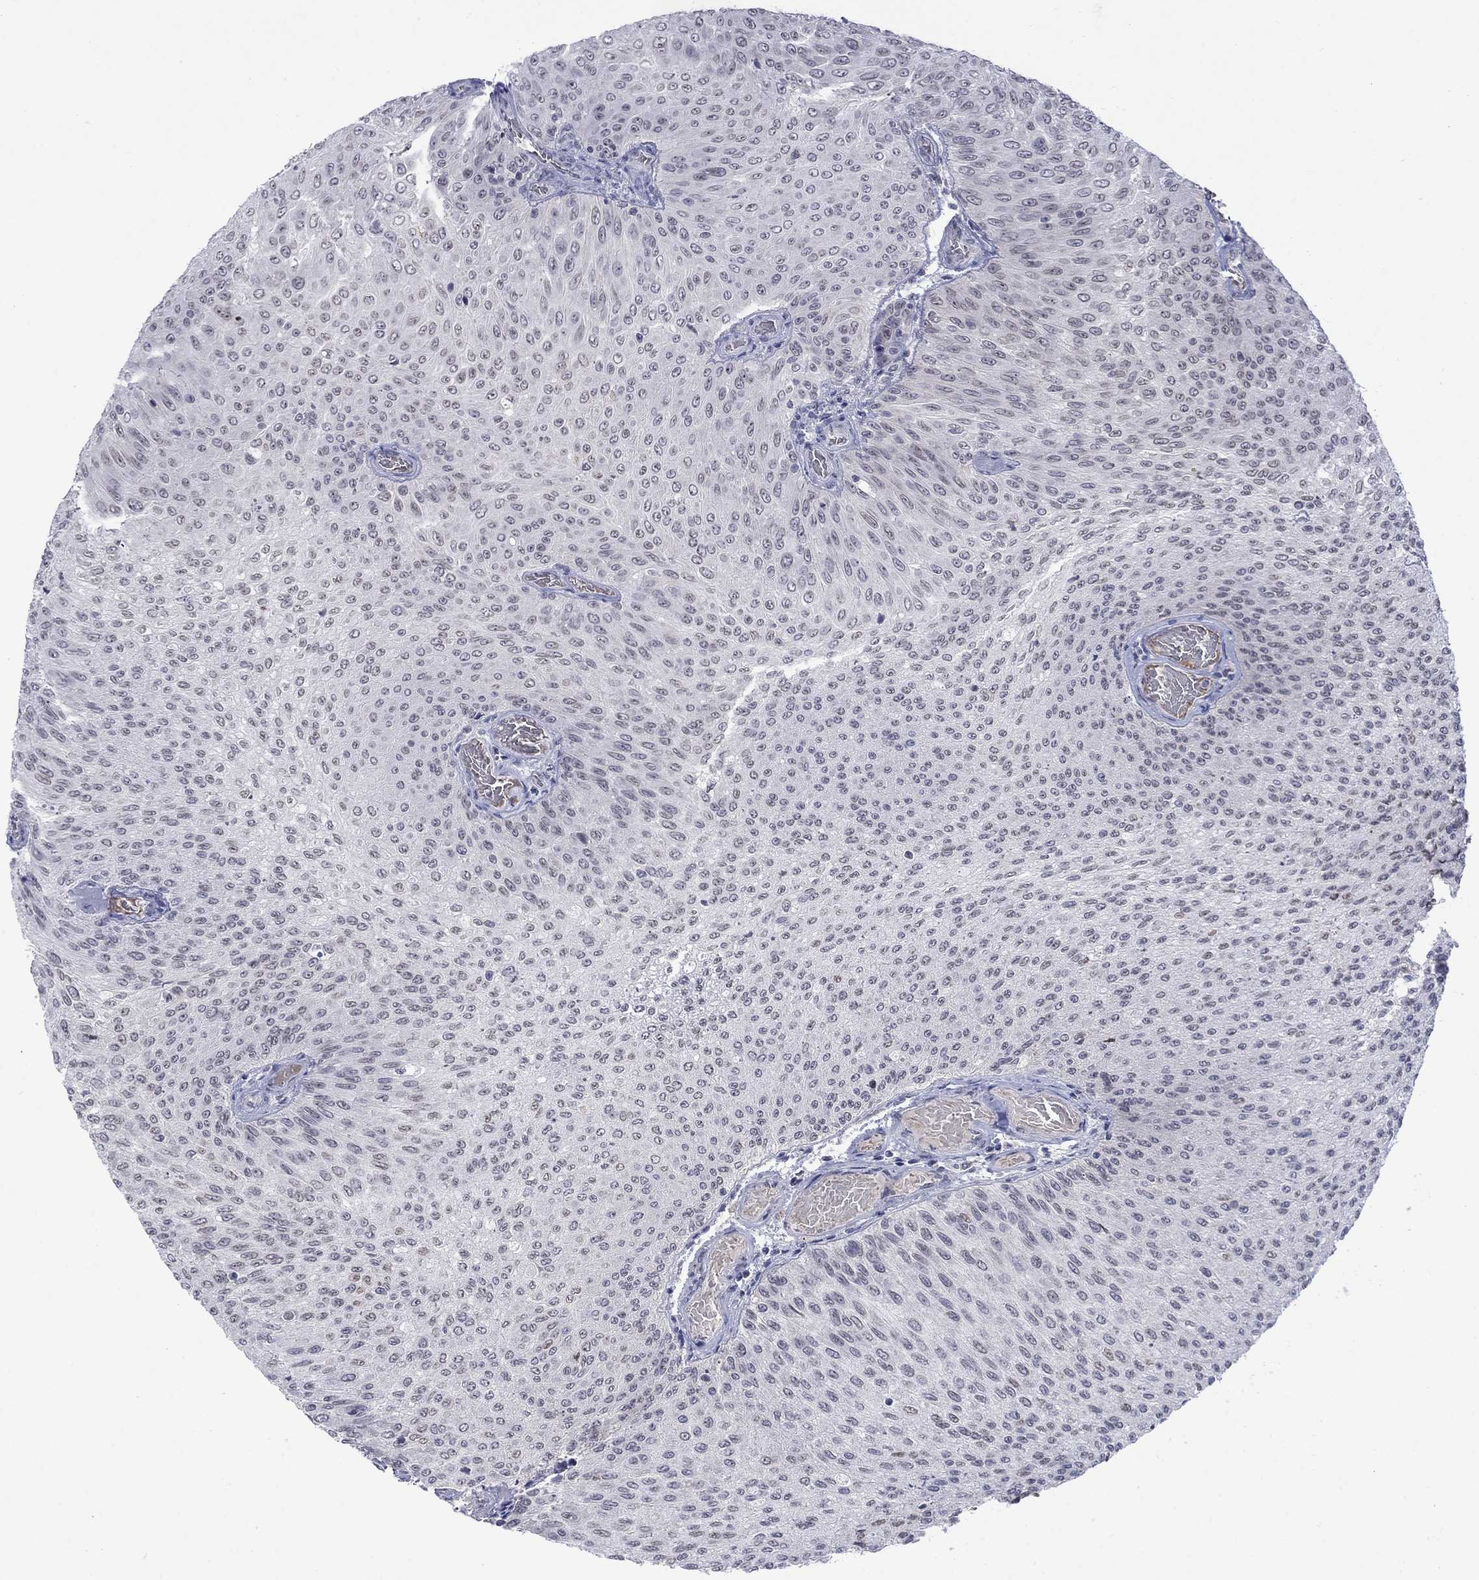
{"staining": {"intensity": "negative", "quantity": "none", "location": "none"}, "tissue": "urothelial cancer", "cell_type": "Tumor cells", "image_type": "cancer", "snomed": [{"axis": "morphology", "description": "Urothelial carcinoma, Low grade"}, {"axis": "topography", "description": "Ureter, NOS"}, {"axis": "topography", "description": "Urinary bladder"}], "caption": "Tumor cells show no significant protein staining in low-grade urothelial carcinoma.", "gene": "NSMF", "patient": {"sex": "male", "age": 78}}